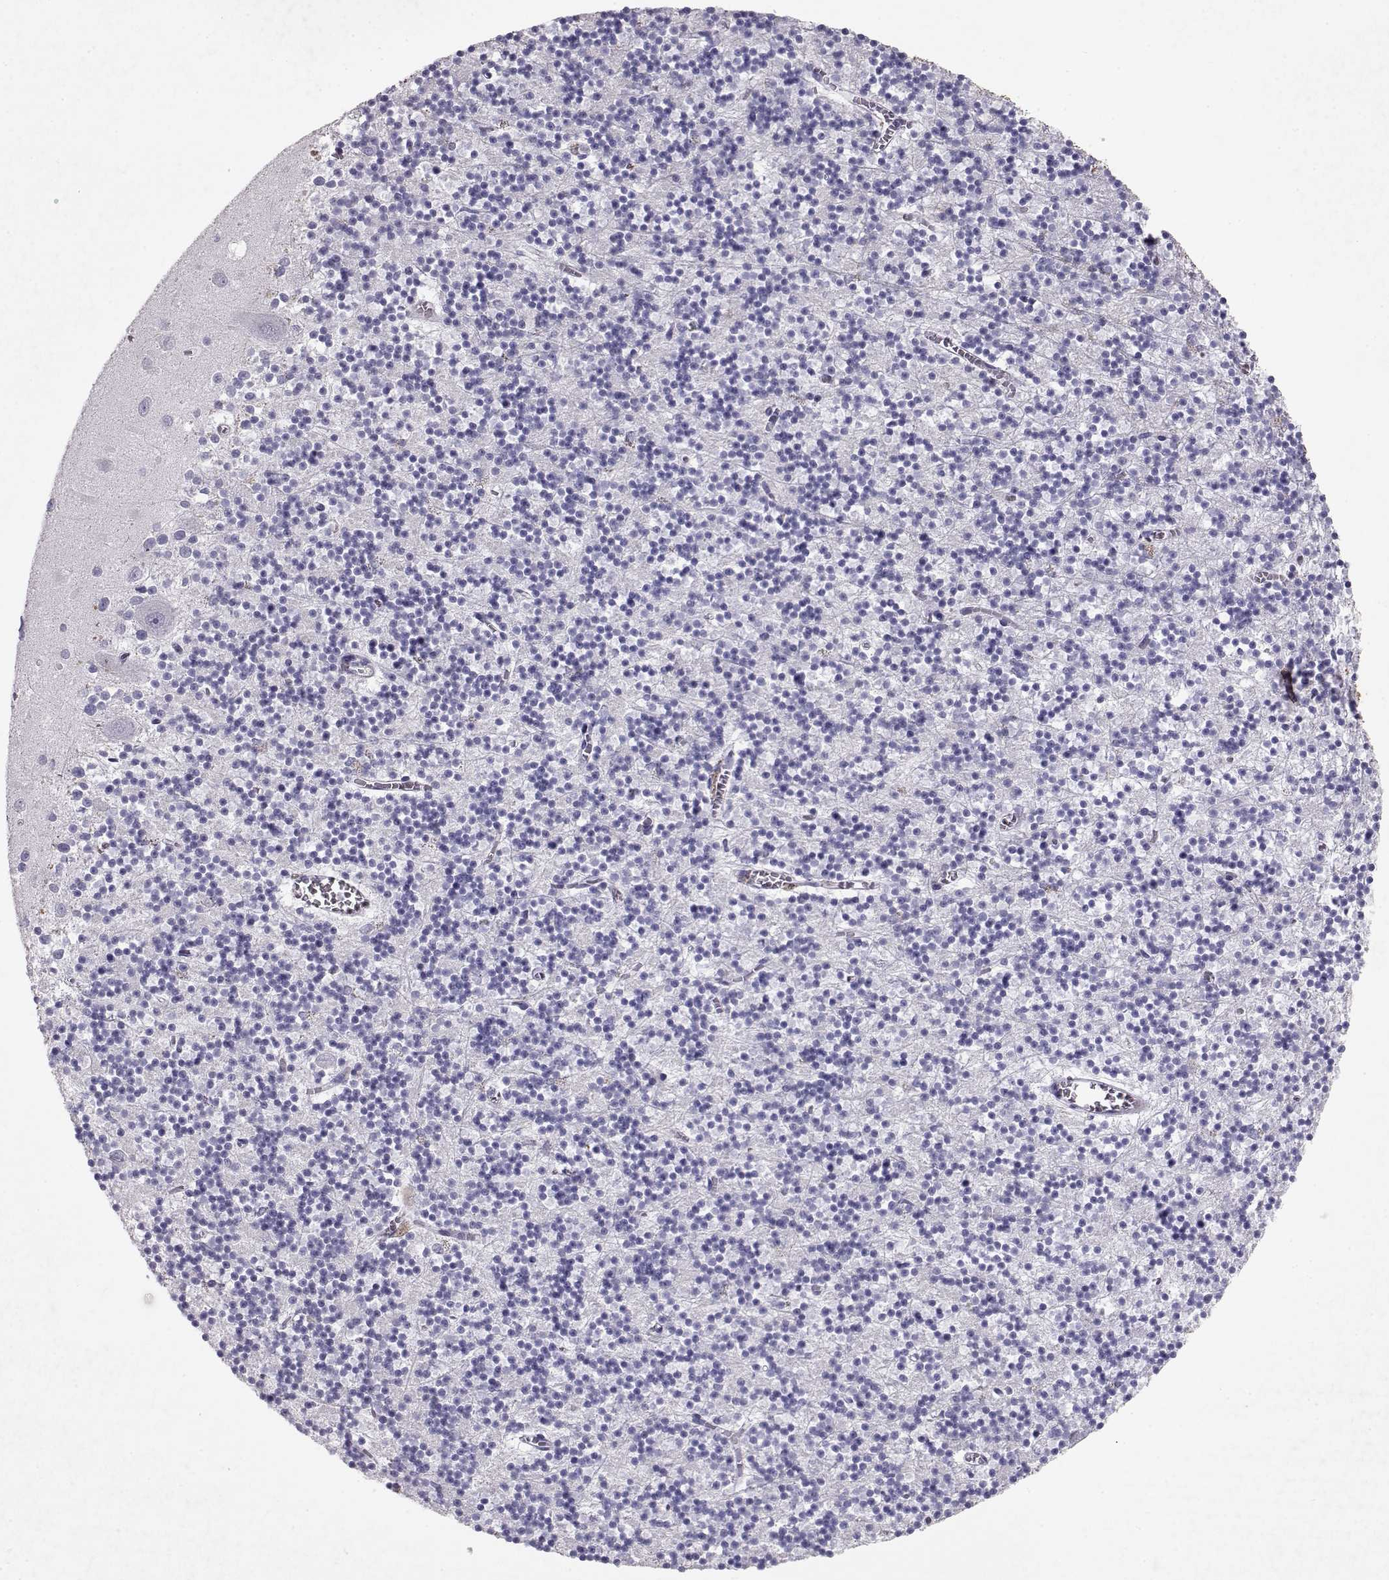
{"staining": {"intensity": "negative", "quantity": "none", "location": "none"}, "tissue": "cerebellum", "cell_type": "Cells in granular layer", "image_type": "normal", "snomed": [{"axis": "morphology", "description": "Normal tissue, NOS"}, {"axis": "topography", "description": "Cerebellum"}], "caption": "Immunohistochemical staining of benign human cerebellum reveals no significant positivity in cells in granular layer.", "gene": "RD3", "patient": {"sex": "female", "age": 64}}